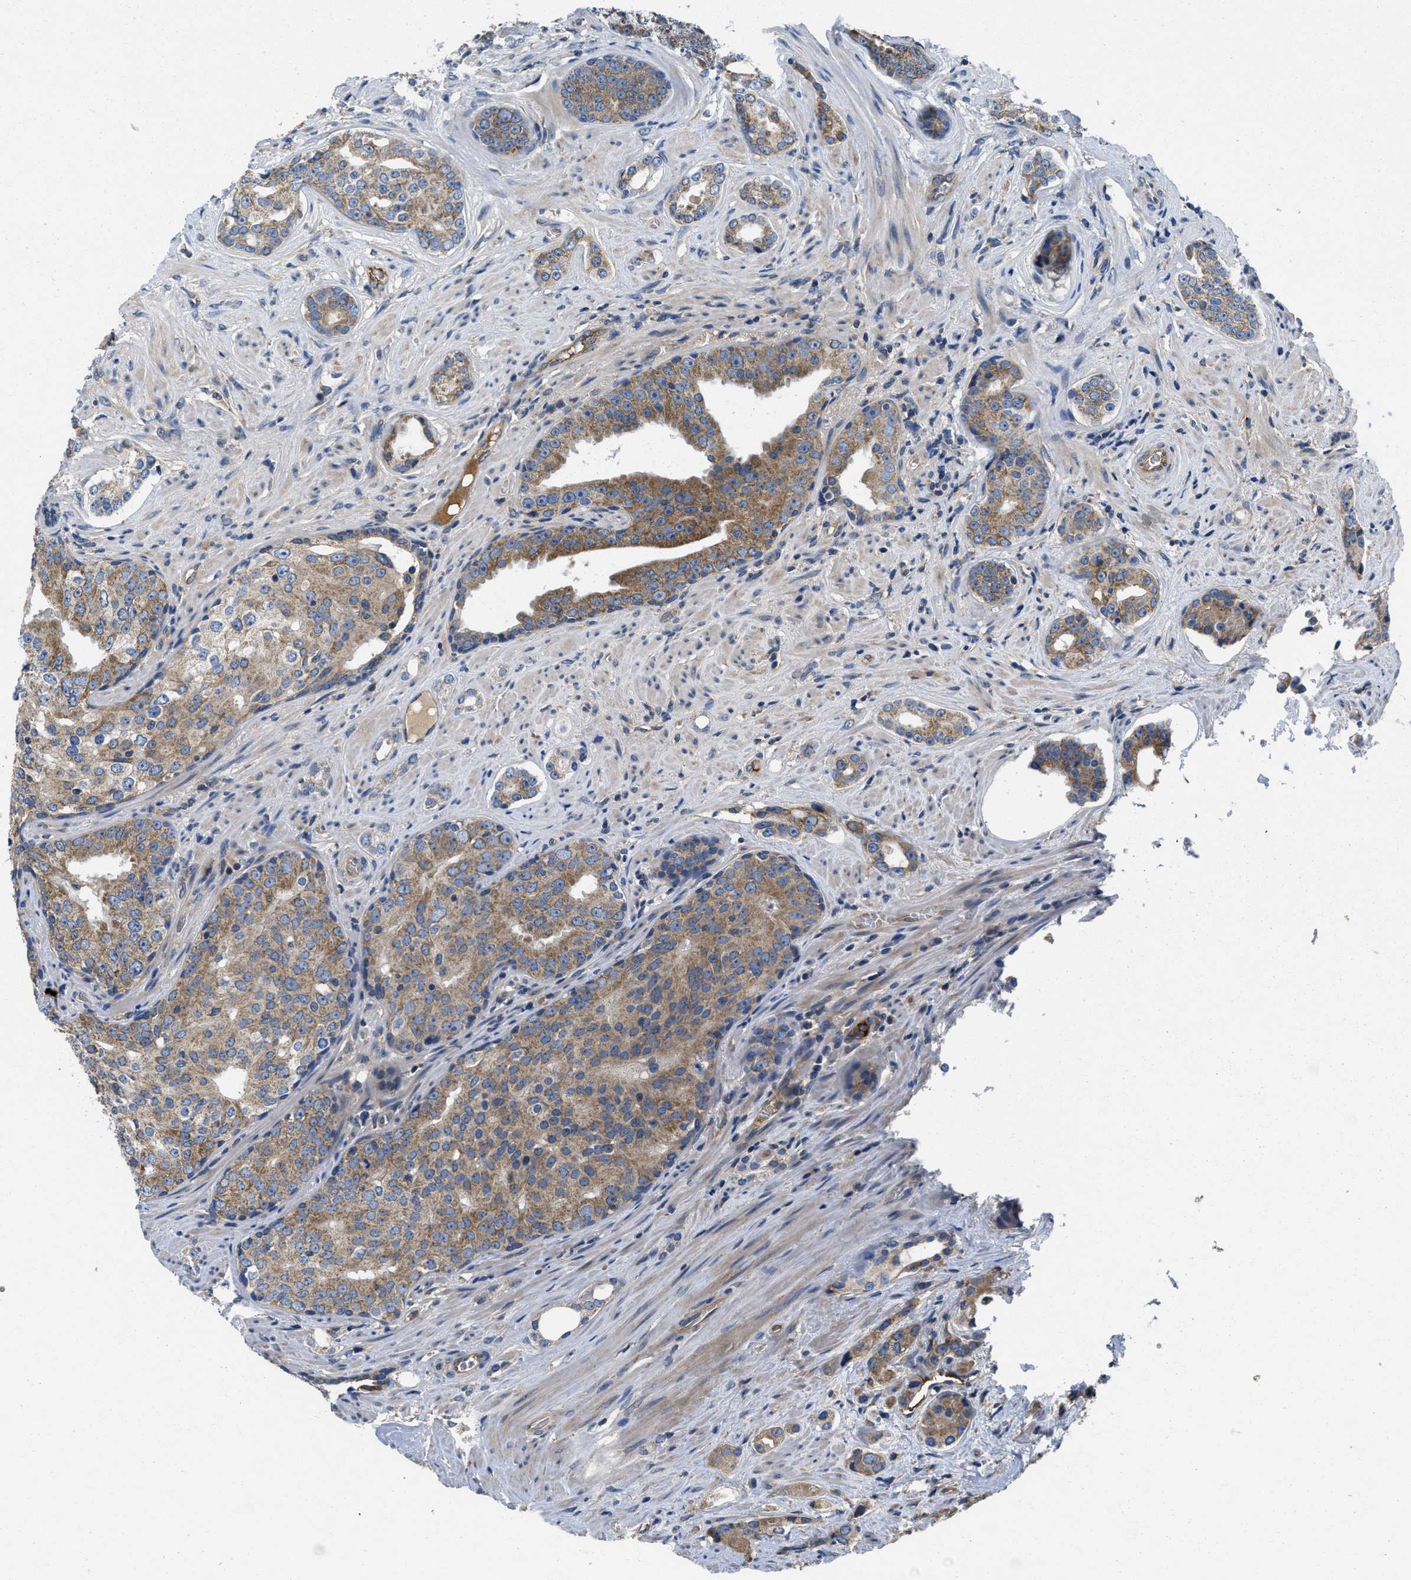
{"staining": {"intensity": "moderate", "quantity": ">75%", "location": "cytoplasmic/membranous"}, "tissue": "prostate cancer", "cell_type": "Tumor cells", "image_type": "cancer", "snomed": [{"axis": "morphology", "description": "Adenocarcinoma, High grade"}, {"axis": "topography", "description": "Prostate"}], "caption": "A medium amount of moderate cytoplasmic/membranous staining is present in about >75% of tumor cells in prostate cancer (high-grade adenocarcinoma) tissue.", "gene": "GALK1", "patient": {"sex": "male", "age": 71}}